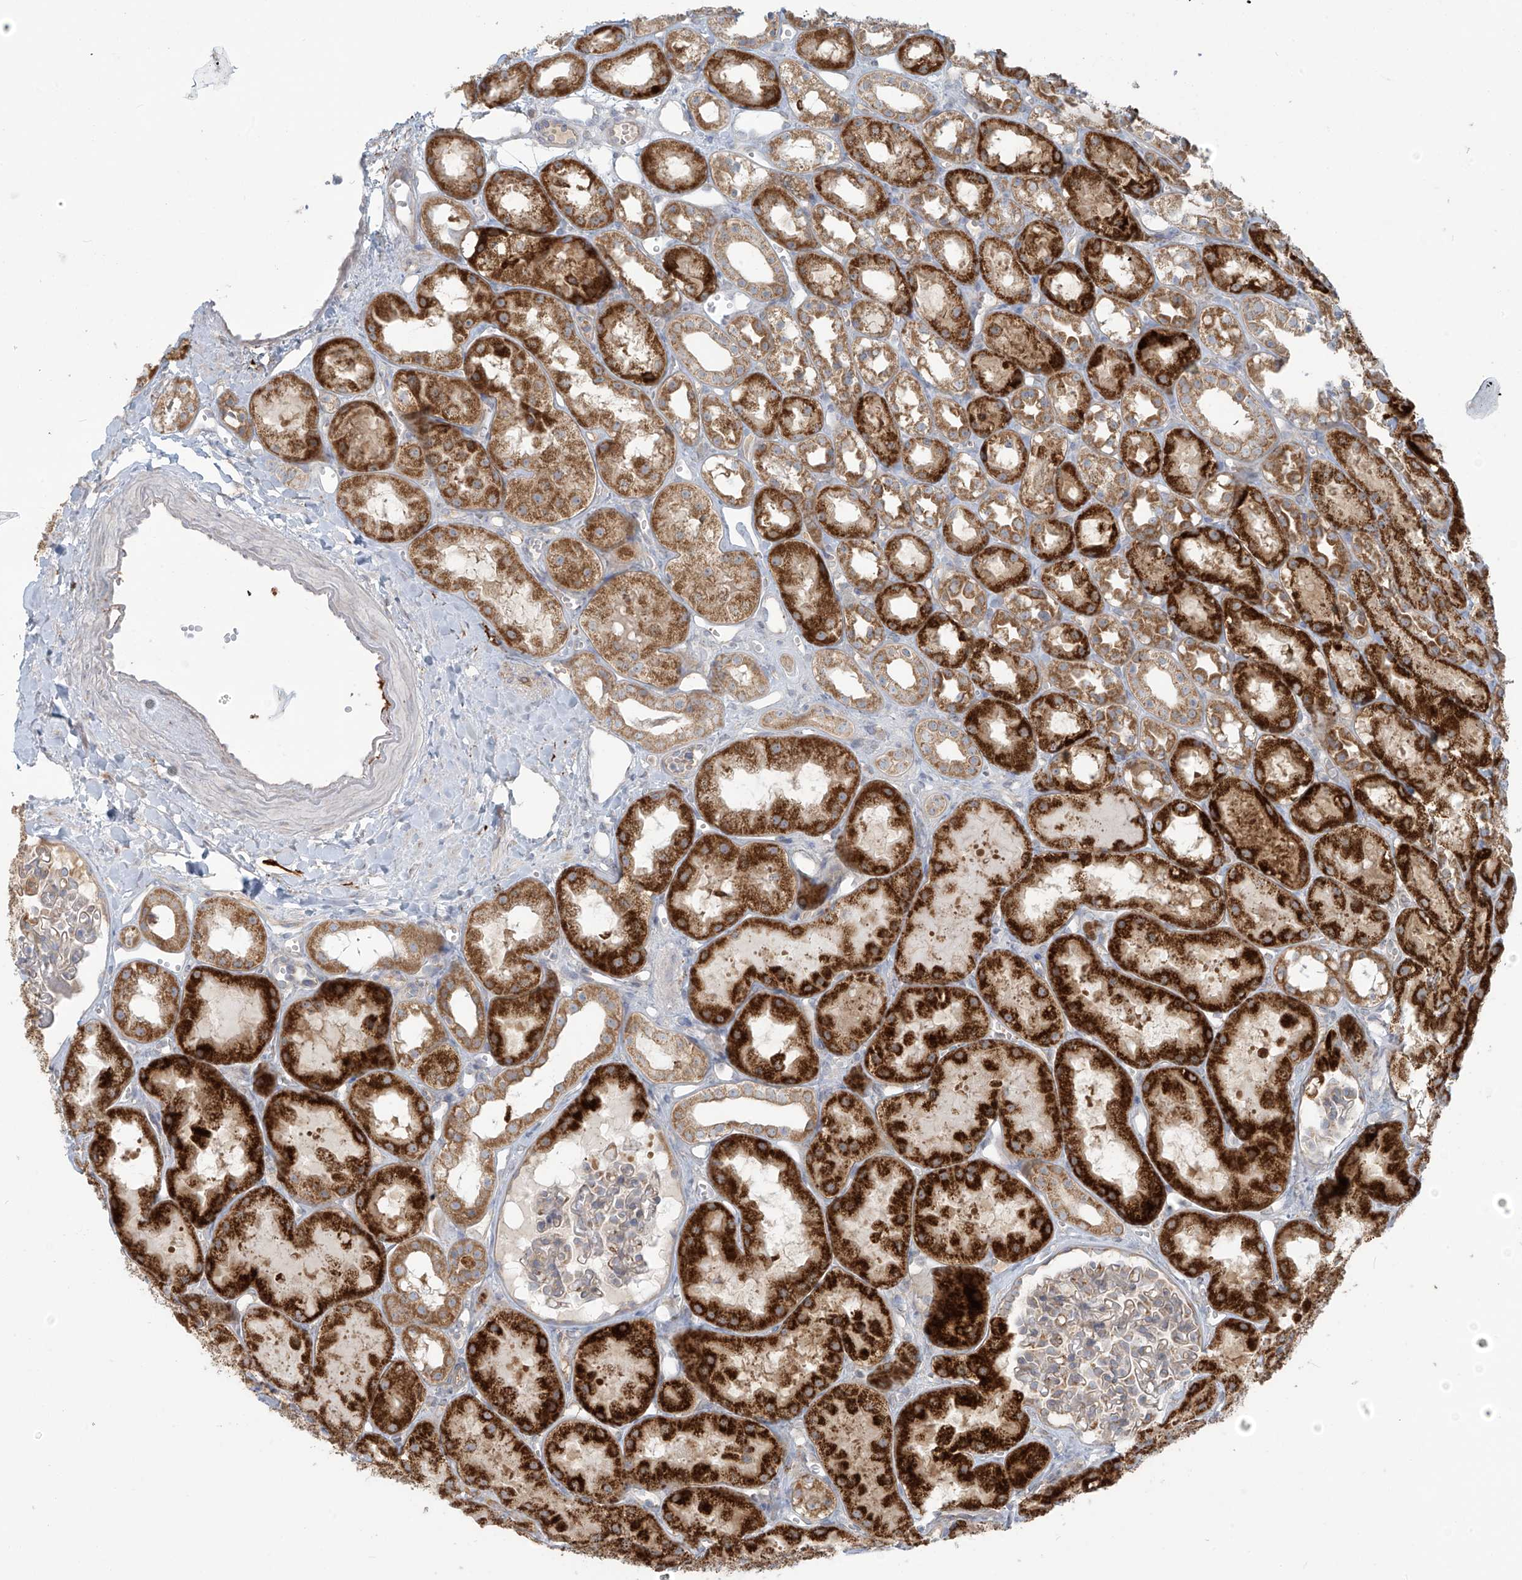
{"staining": {"intensity": "moderate", "quantity": "<25%", "location": "cytoplasmic/membranous"}, "tissue": "kidney", "cell_type": "Cells in glomeruli", "image_type": "normal", "snomed": [{"axis": "morphology", "description": "Normal tissue, NOS"}, {"axis": "topography", "description": "Kidney"}], "caption": "DAB (3,3'-diaminobenzidine) immunohistochemical staining of benign human kidney reveals moderate cytoplasmic/membranous protein positivity in approximately <25% of cells in glomeruli.", "gene": "LZTS3", "patient": {"sex": "male", "age": 16}}